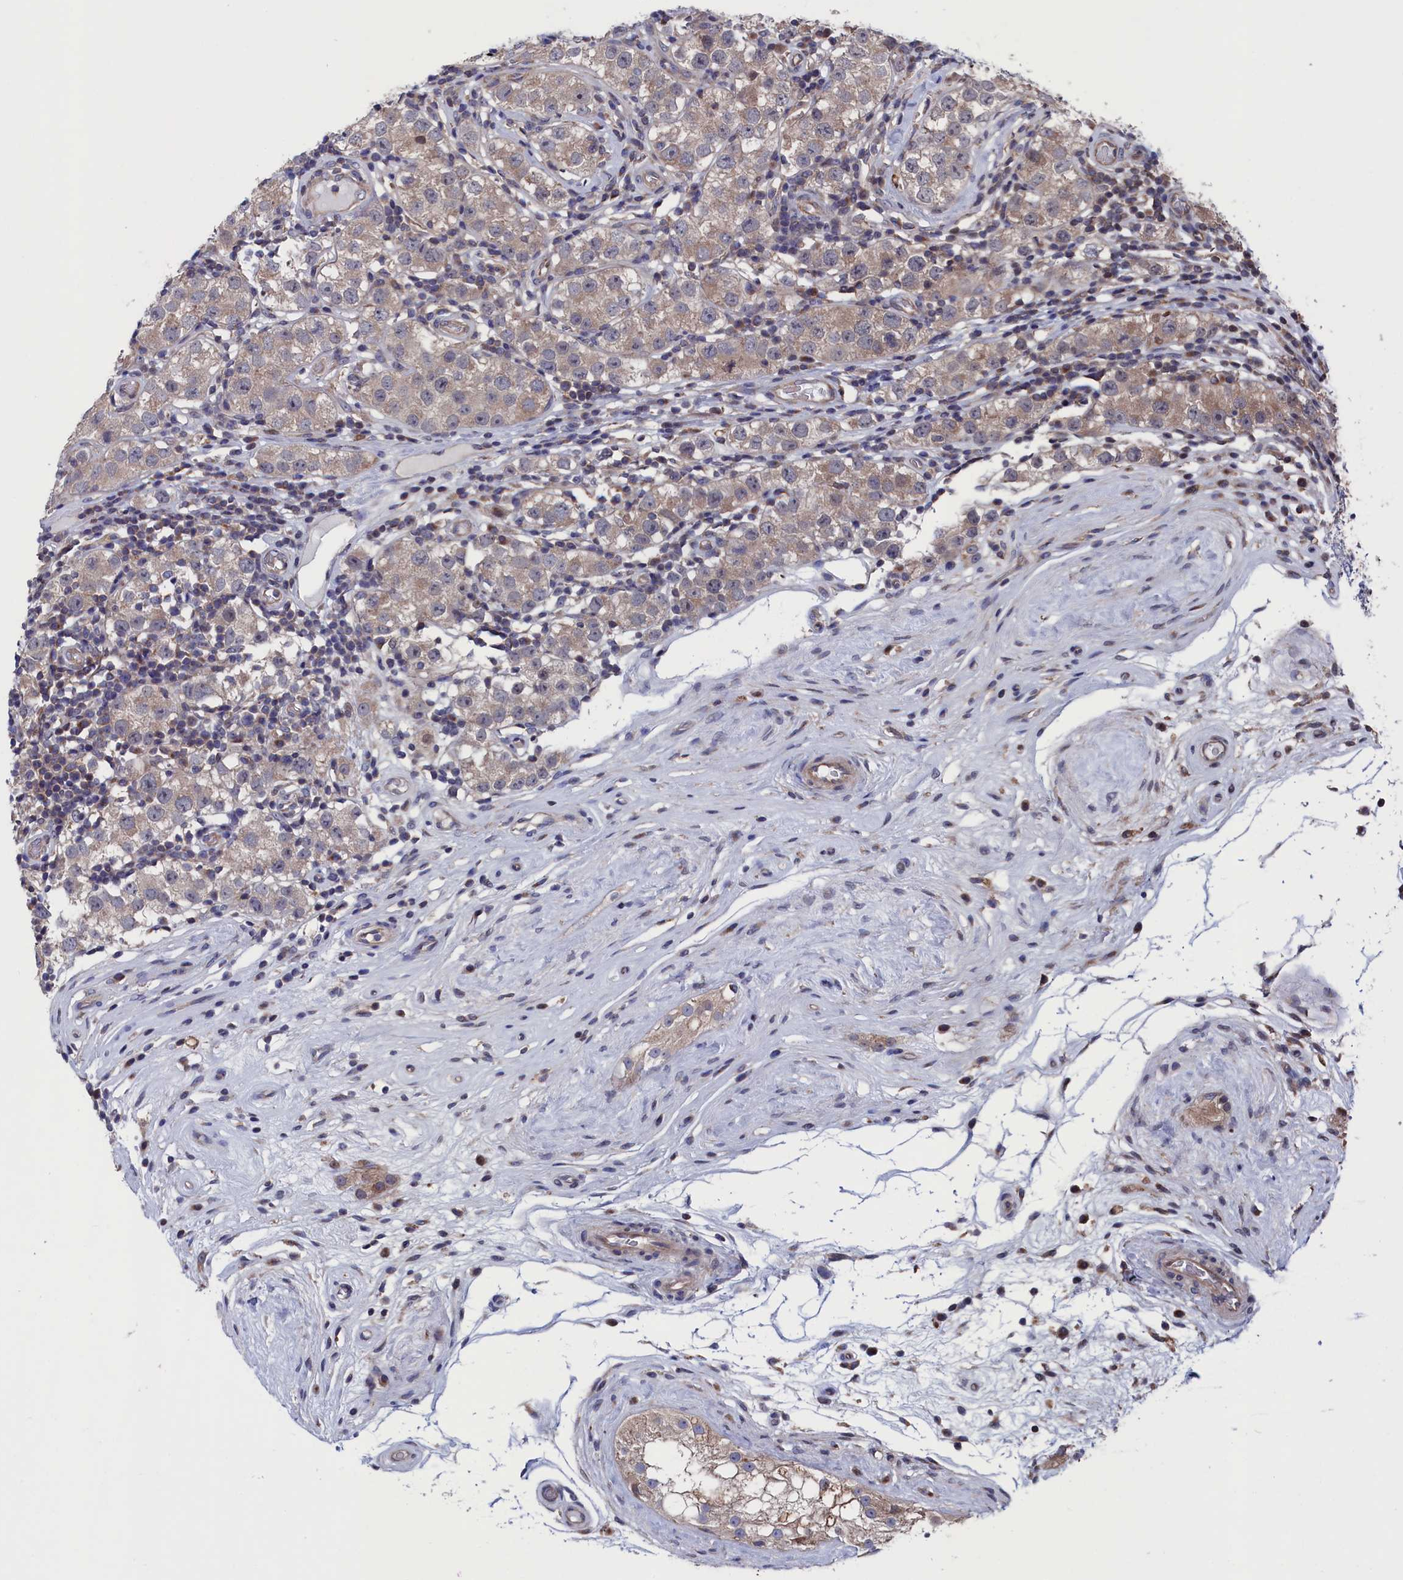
{"staining": {"intensity": "weak", "quantity": "25%-75%", "location": "cytoplasmic/membranous"}, "tissue": "testis cancer", "cell_type": "Tumor cells", "image_type": "cancer", "snomed": [{"axis": "morphology", "description": "Seminoma, NOS"}, {"axis": "topography", "description": "Testis"}], "caption": "An immunohistochemistry image of neoplastic tissue is shown. Protein staining in brown shows weak cytoplasmic/membranous positivity in seminoma (testis) within tumor cells. (DAB (3,3'-diaminobenzidine) IHC, brown staining for protein, blue staining for nuclei).", "gene": "SPATA13", "patient": {"sex": "male", "age": 34}}